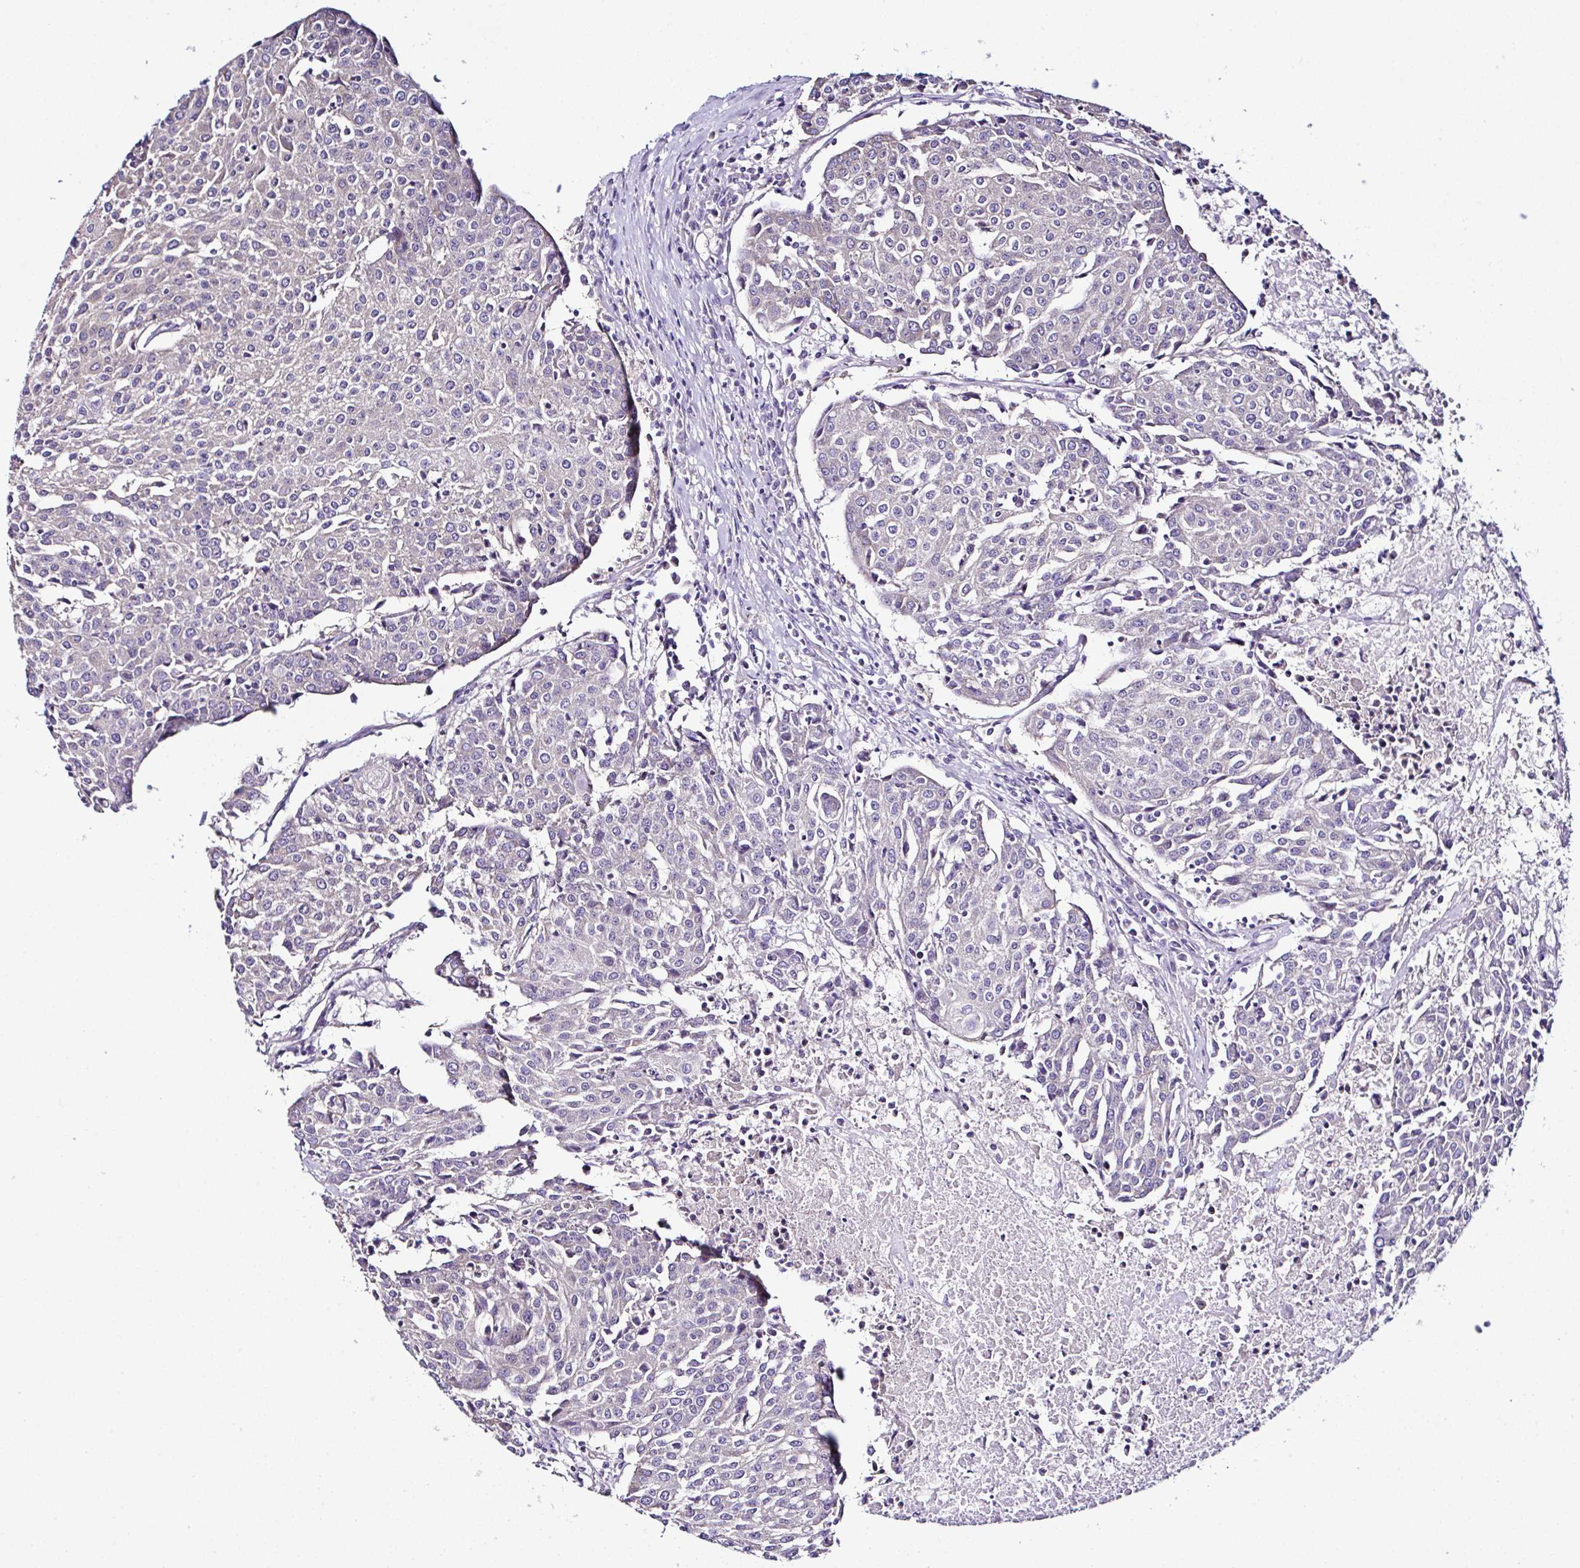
{"staining": {"intensity": "negative", "quantity": "none", "location": "none"}, "tissue": "urothelial cancer", "cell_type": "Tumor cells", "image_type": "cancer", "snomed": [{"axis": "morphology", "description": "Urothelial carcinoma, High grade"}, {"axis": "topography", "description": "Urinary bladder"}], "caption": "This is an IHC image of human urothelial carcinoma (high-grade). There is no positivity in tumor cells.", "gene": "OR4P4", "patient": {"sex": "female", "age": 85}}